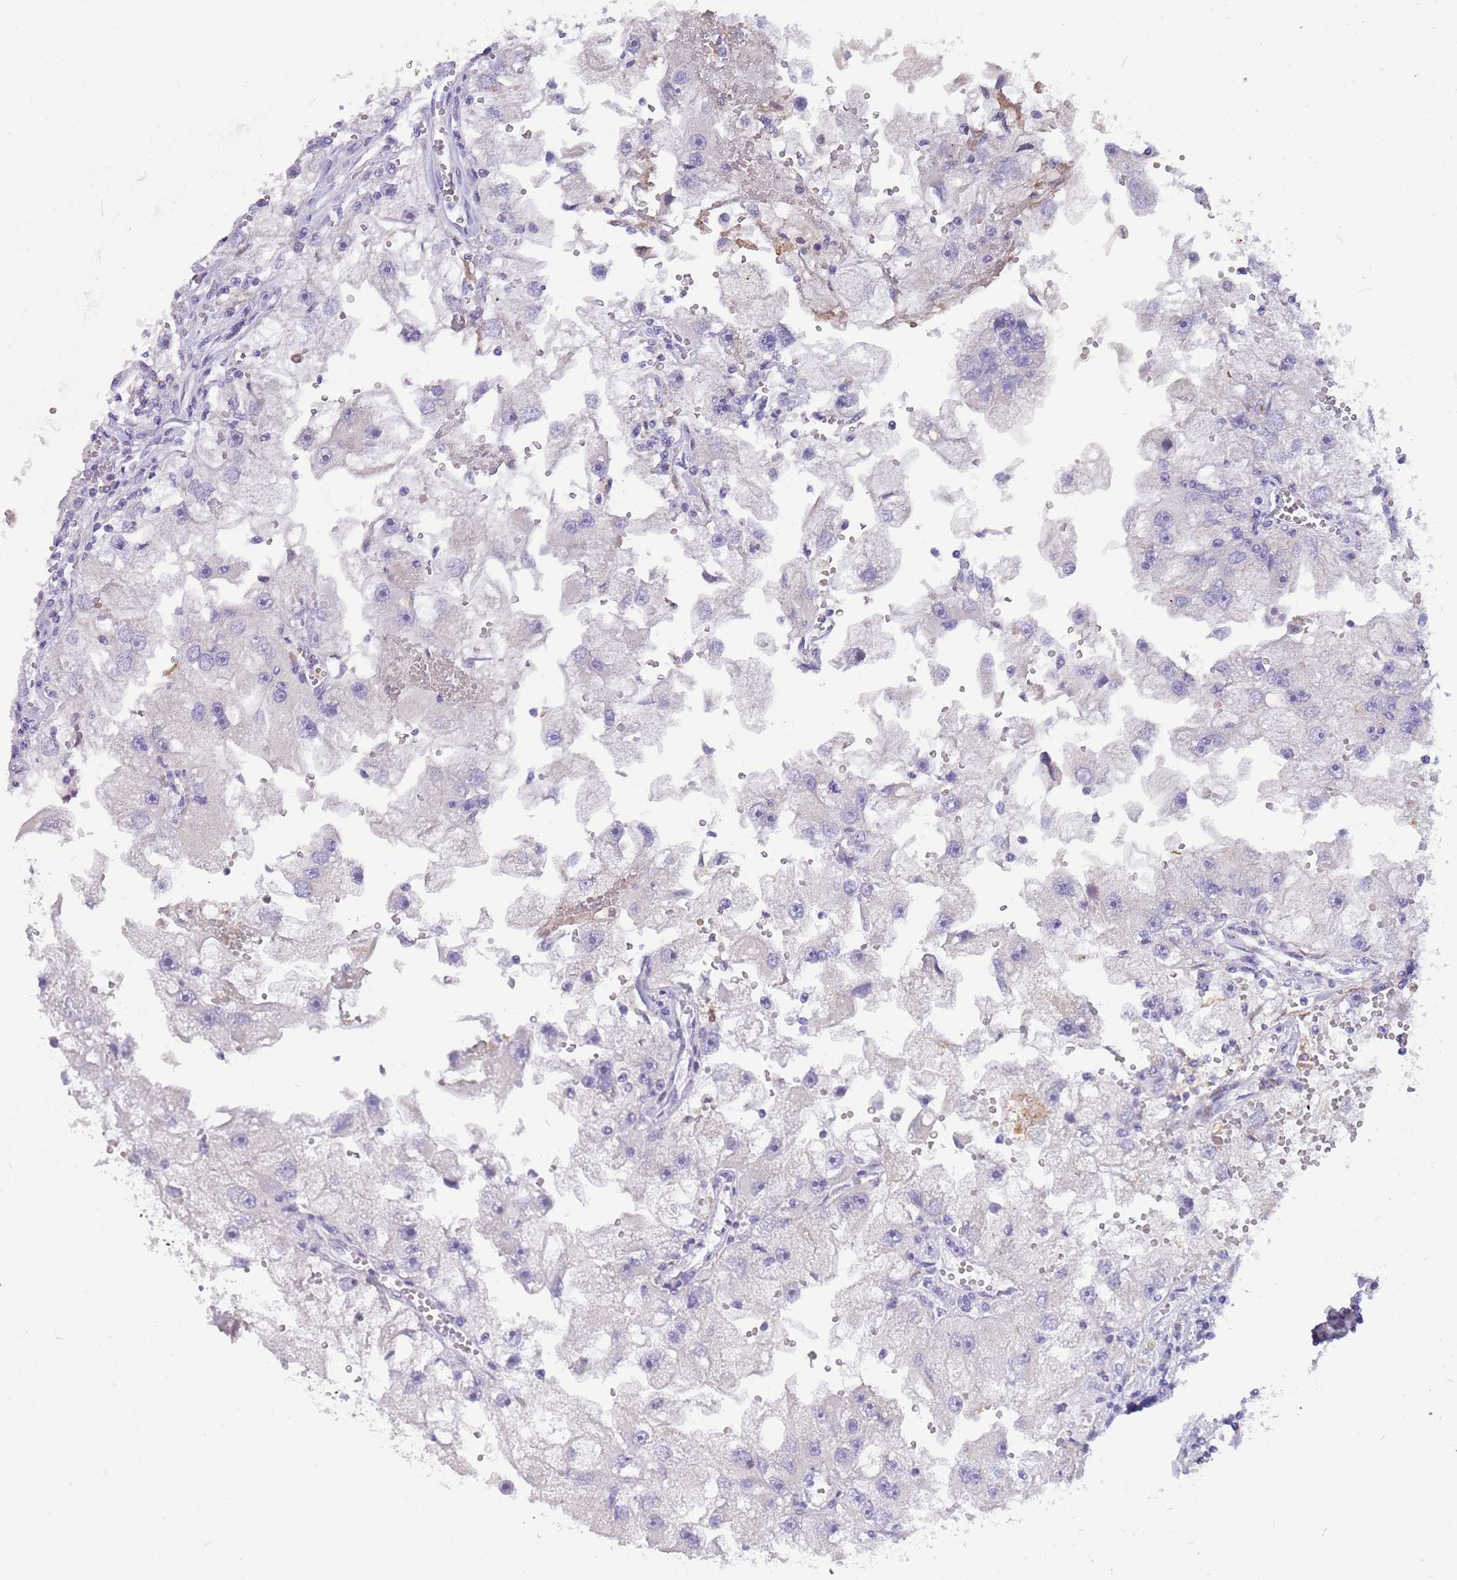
{"staining": {"intensity": "negative", "quantity": "none", "location": "none"}, "tissue": "renal cancer", "cell_type": "Tumor cells", "image_type": "cancer", "snomed": [{"axis": "morphology", "description": "Adenocarcinoma, NOS"}, {"axis": "topography", "description": "Kidney"}], "caption": "Renal adenocarcinoma was stained to show a protein in brown. There is no significant positivity in tumor cells. (DAB immunohistochemistry visualized using brightfield microscopy, high magnification).", "gene": "DDHD1", "patient": {"sex": "male", "age": 63}}